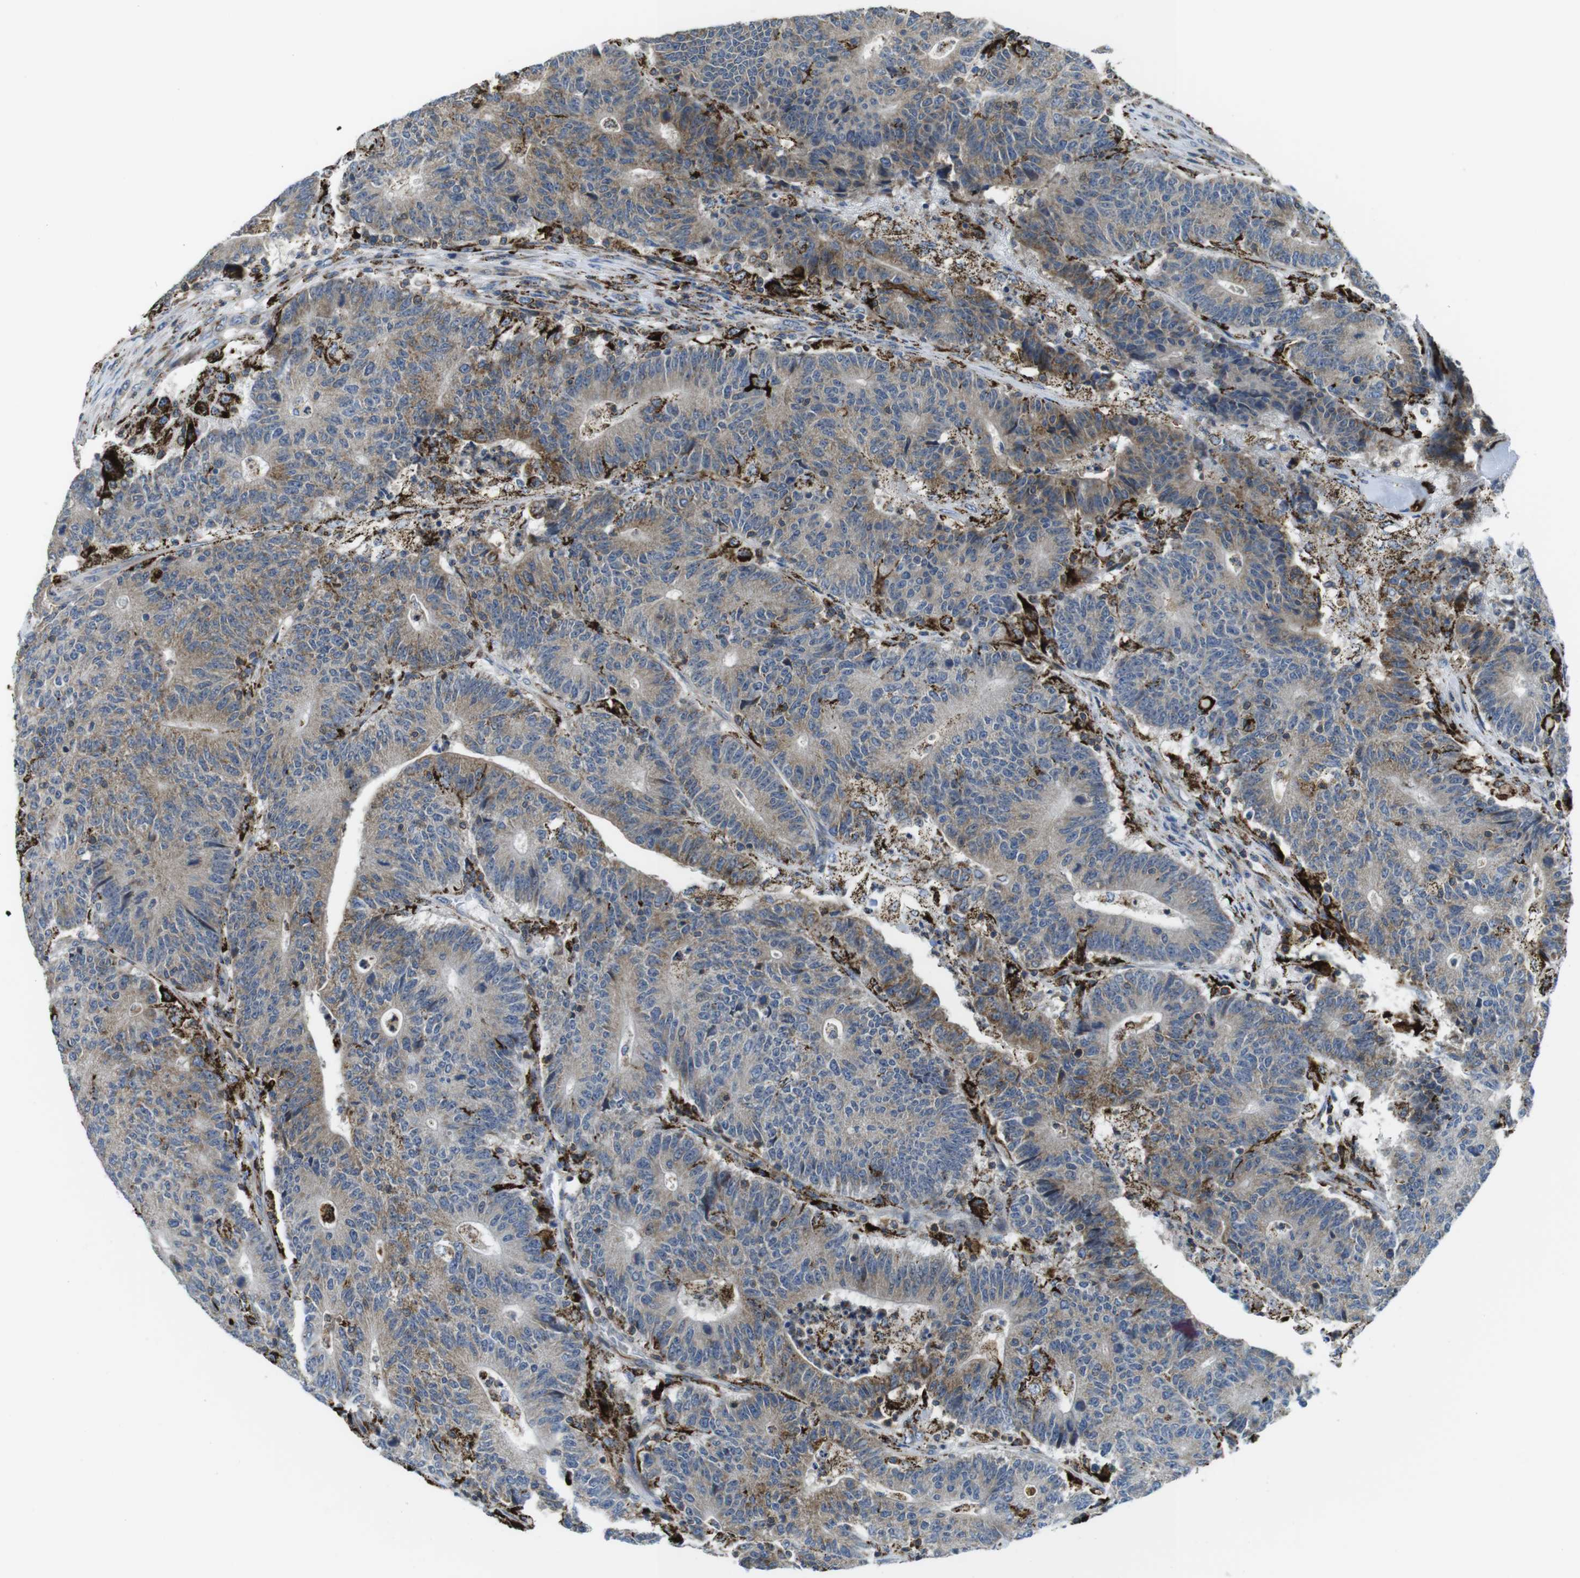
{"staining": {"intensity": "weak", "quantity": ">75%", "location": "cytoplasmic/membranous"}, "tissue": "colorectal cancer", "cell_type": "Tumor cells", "image_type": "cancer", "snomed": [{"axis": "morphology", "description": "Normal tissue, NOS"}, {"axis": "morphology", "description": "Adenocarcinoma, NOS"}, {"axis": "topography", "description": "Colon"}], "caption": "Immunohistochemical staining of adenocarcinoma (colorectal) demonstrates low levels of weak cytoplasmic/membranous staining in about >75% of tumor cells. The staining was performed using DAB, with brown indicating positive protein expression. Nuclei are stained blue with hematoxylin.", "gene": "KCNE3", "patient": {"sex": "female", "age": 75}}